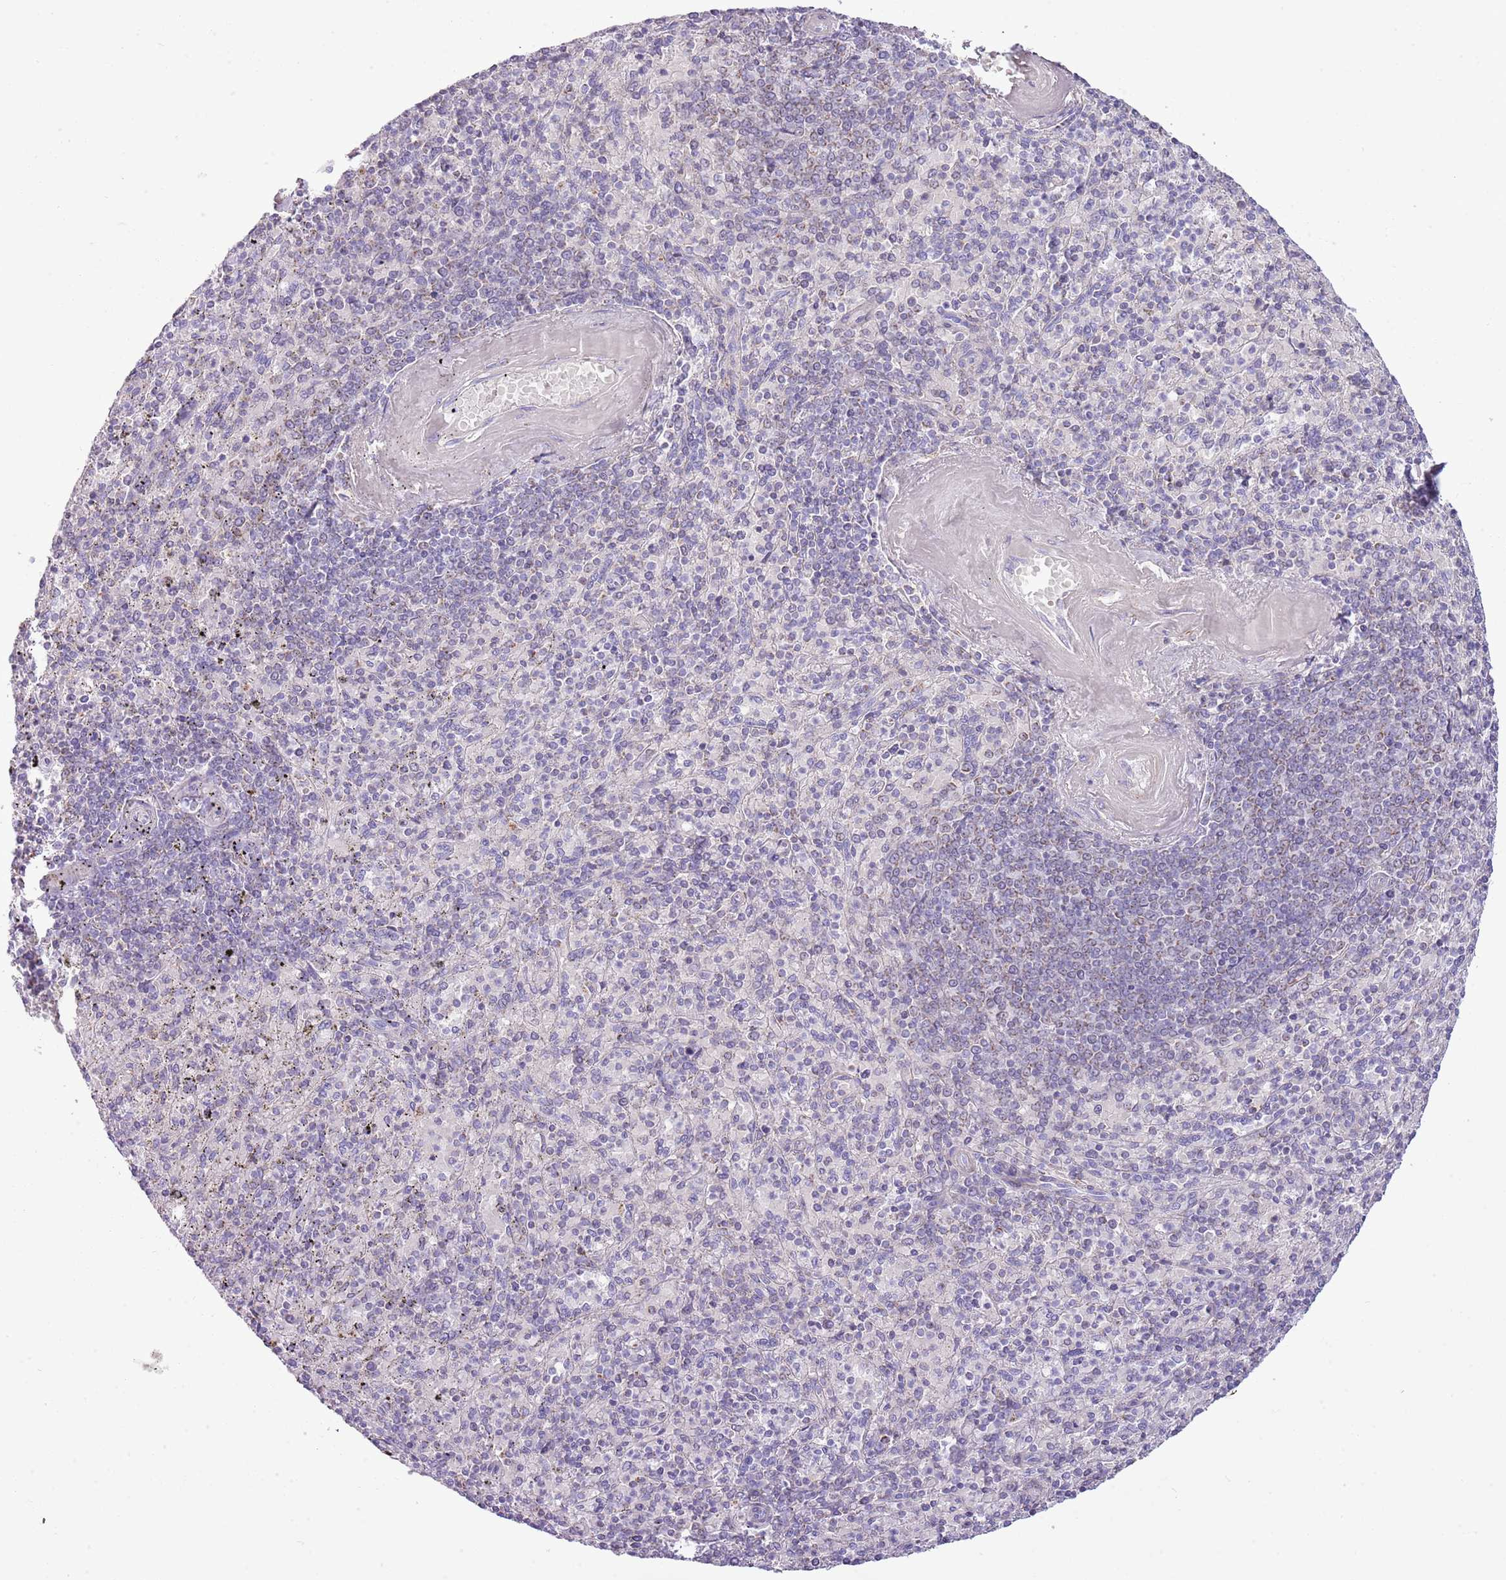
{"staining": {"intensity": "negative", "quantity": "none", "location": "none"}, "tissue": "spleen", "cell_type": "Cells in red pulp", "image_type": "normal", "snomed": [{"axis": "morphology", "description": "Normal tissue, NOS"}, {"axis": "topography", "description": "Spleen"}], "caption": "Spleen stained for a protein using immunohistochemistry (IHC) demonstrates no staining cells in red pulp.", "gene": "SLC23A1", "patient": {"sex": "male", "age": 82}}